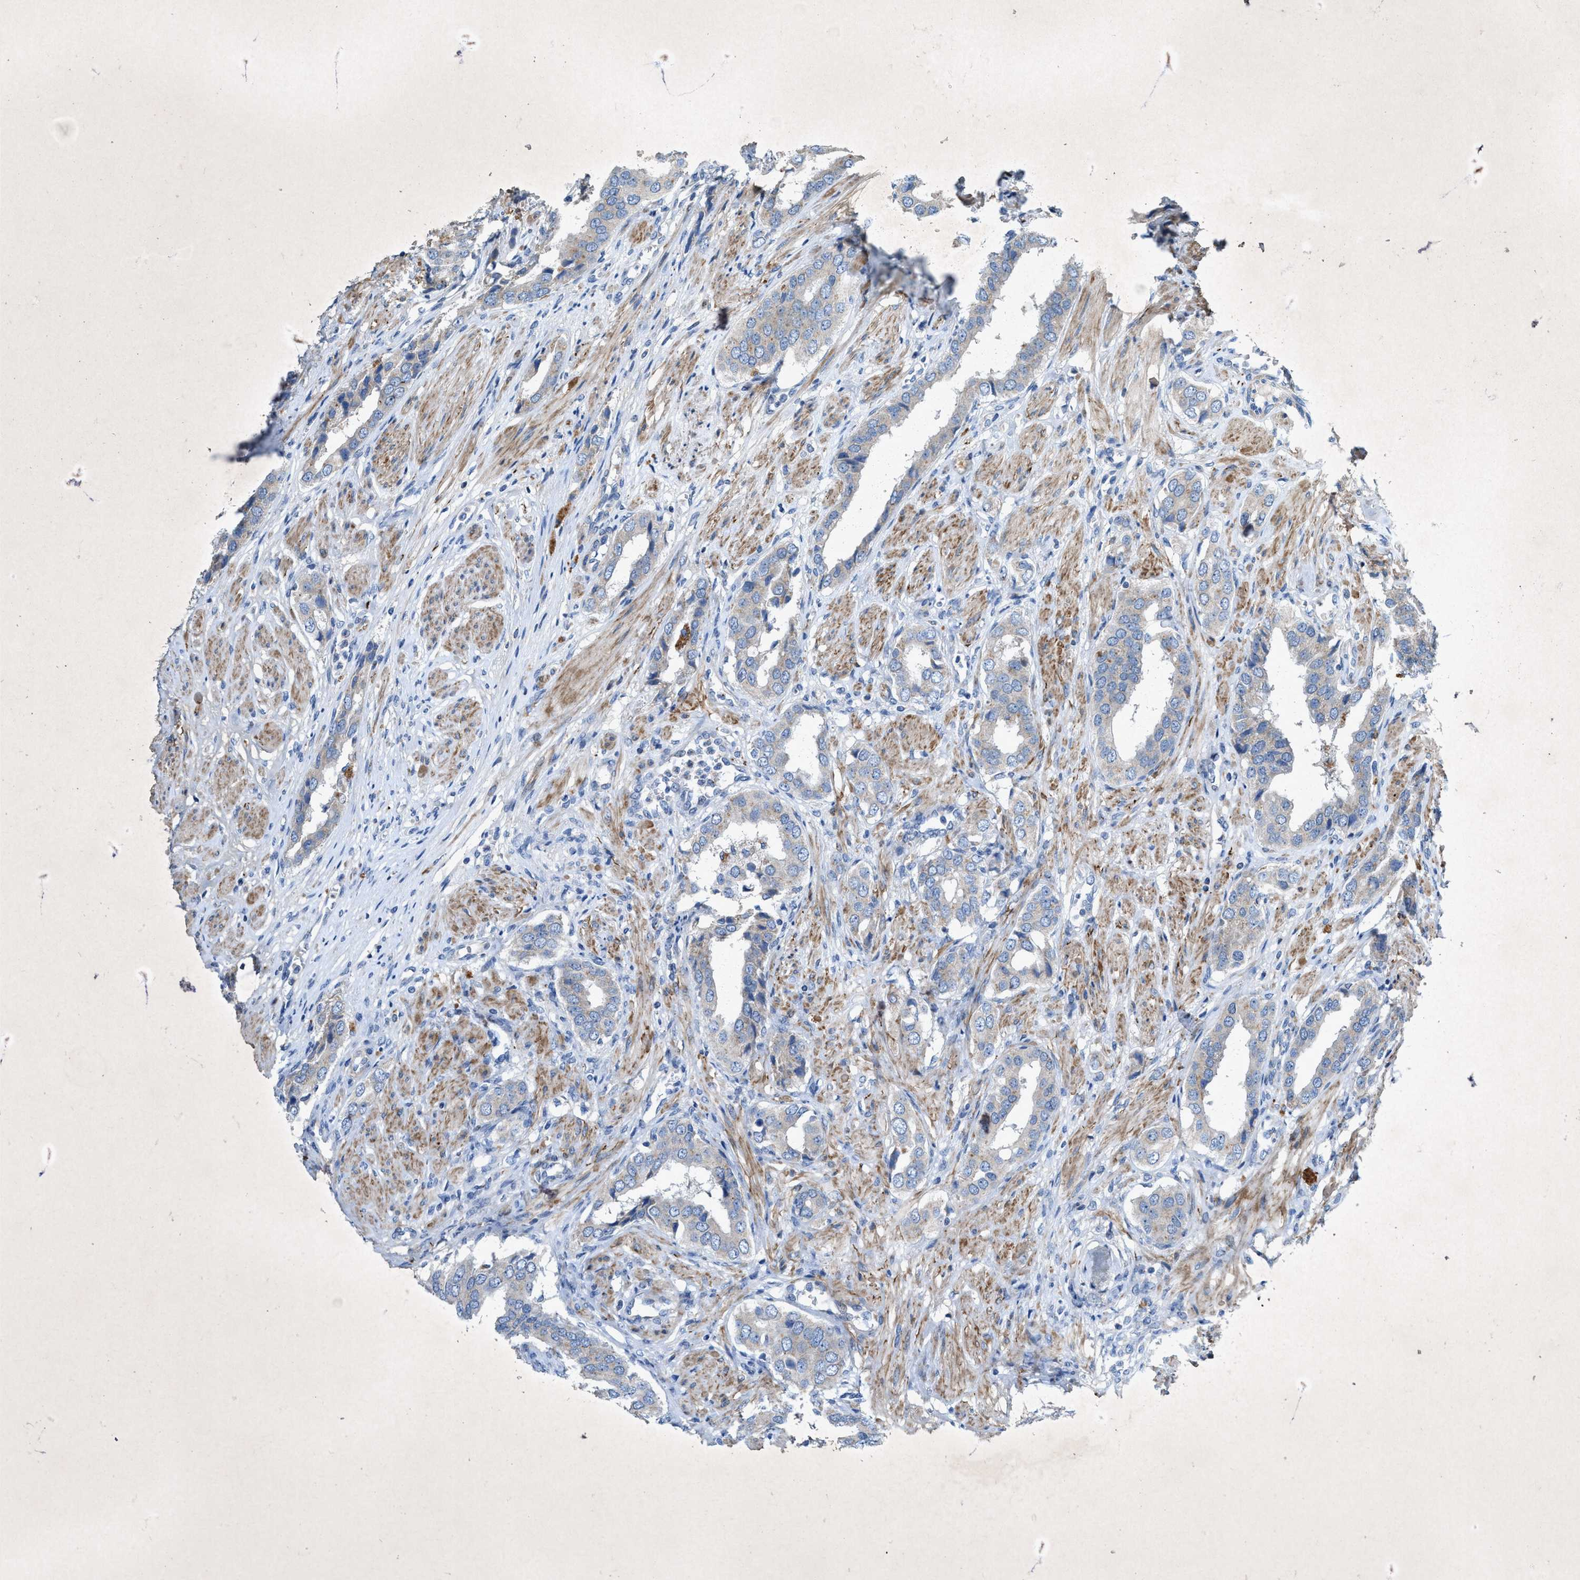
{"staining": {"intensity": "weak", "quantity": "<25%", "location": "cytoplasmic/membranous"}, "tissue": "prostate cancer", "cell_type": "Tumor cells", "image_type": "cancer", "snomed": [{"axis": "morphology", "description": "Adenocarcinoma, High grade"}, {"axis": "topography", "description": "Prostate"}], "caption": "There is no significant positivity in tumor cells of prostate cancer (high-grade adenocarcinoma). The staining was performed using DAB (3,3'-diaminobenzidine) to visualize the protein expression in brown, while the nuclei were stained in blue with hematoxylin (Magnification: 20x).", "gene": "URGCP", "patient": {"sex": "male", "age": 52}}